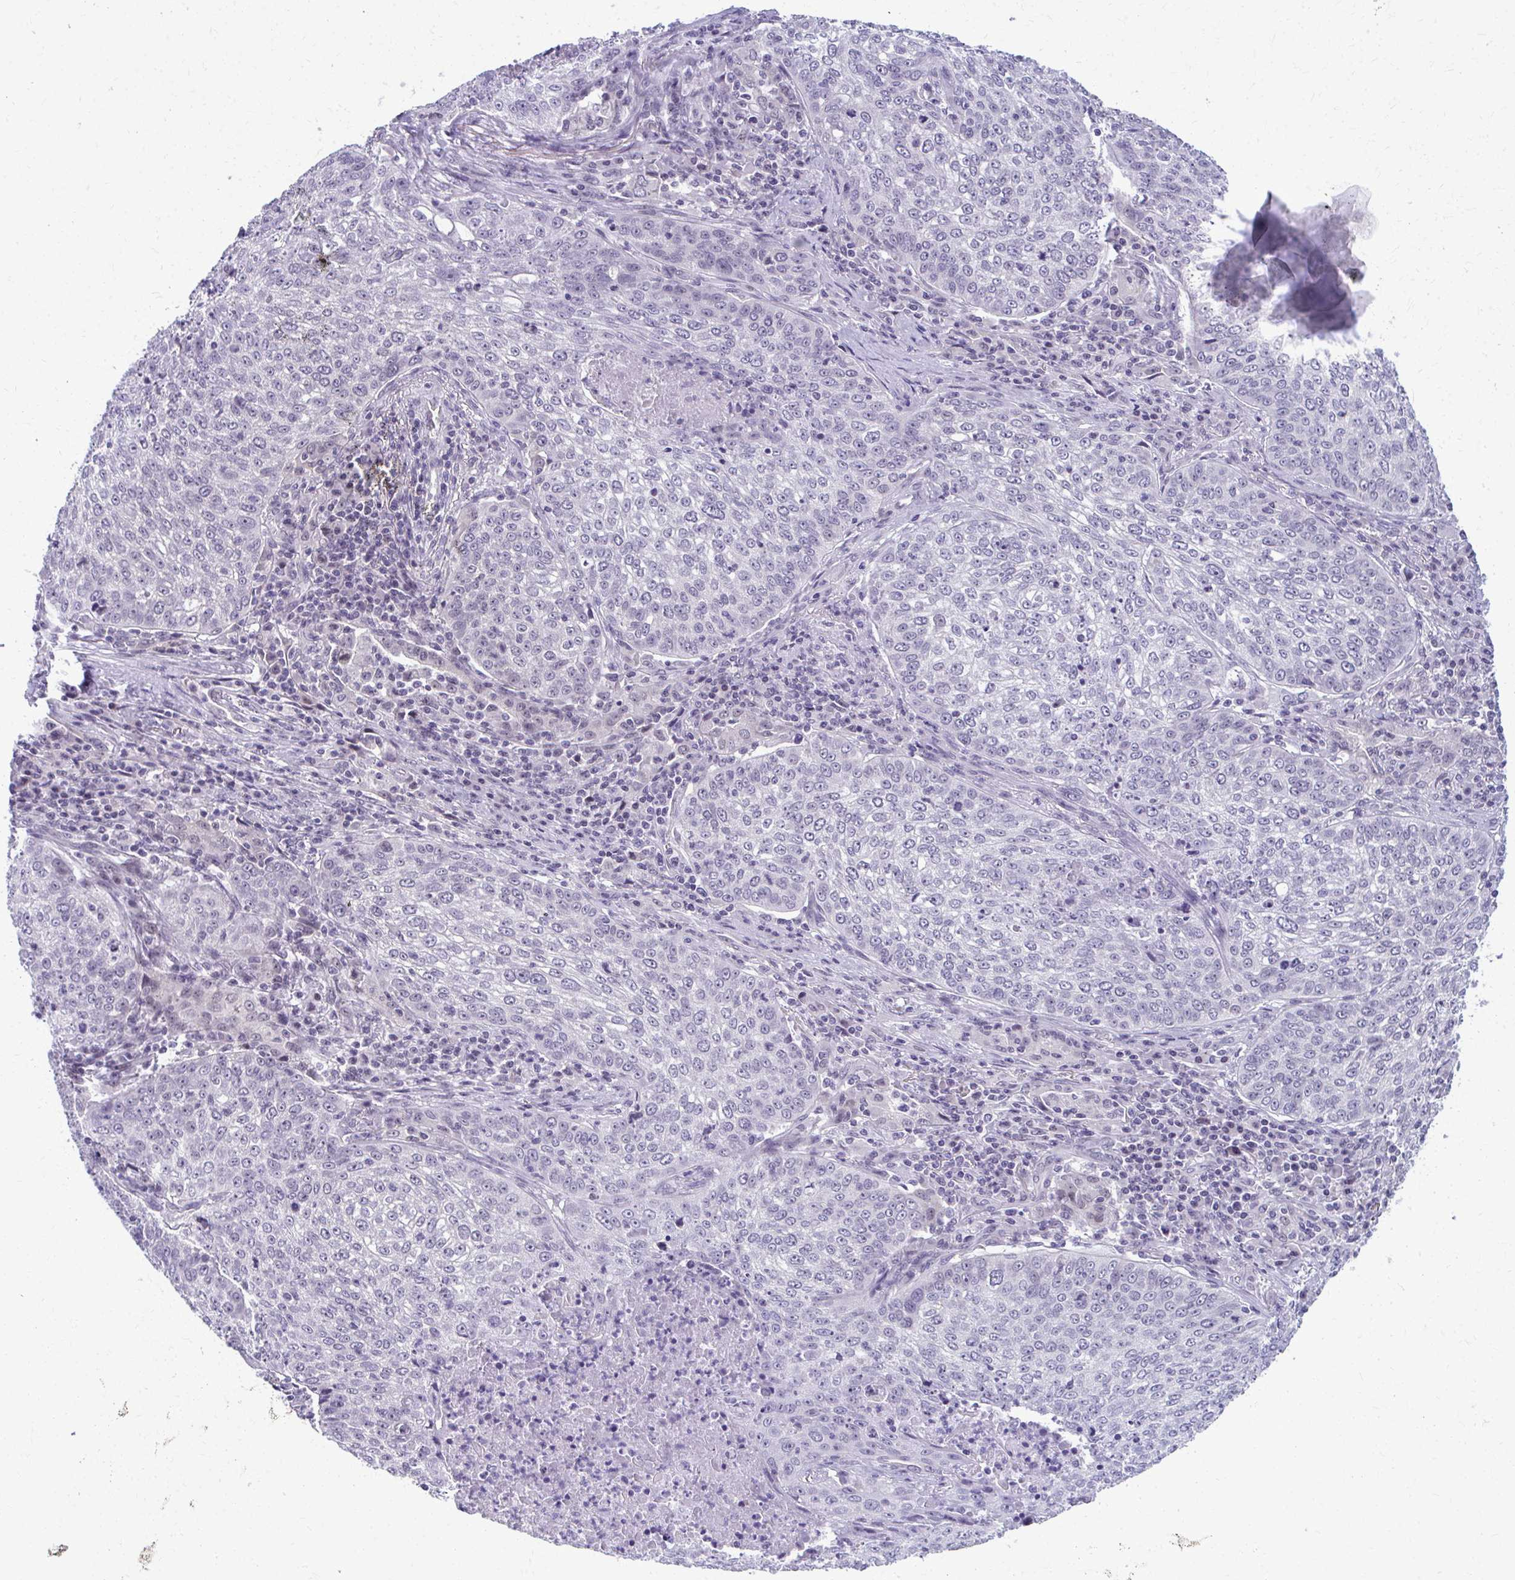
{"staining": {"intensity": "negative", "quantity": "none", "location": "none"}, "tissue": "lung cancer", "cell_type": "Tumor cells", "image_type": "cancer", "snomed": [{"axis": "morphology", "description": "Squamous cell carcinoma, NOS"}, {"axis": "topography", "description": "Lung"}], "caption": "Protein analysis of lung cancer demonstrates no significant staining in tumor cells.", "gene": "MAF1", "patient": {"sex": "male", "age": 63}}